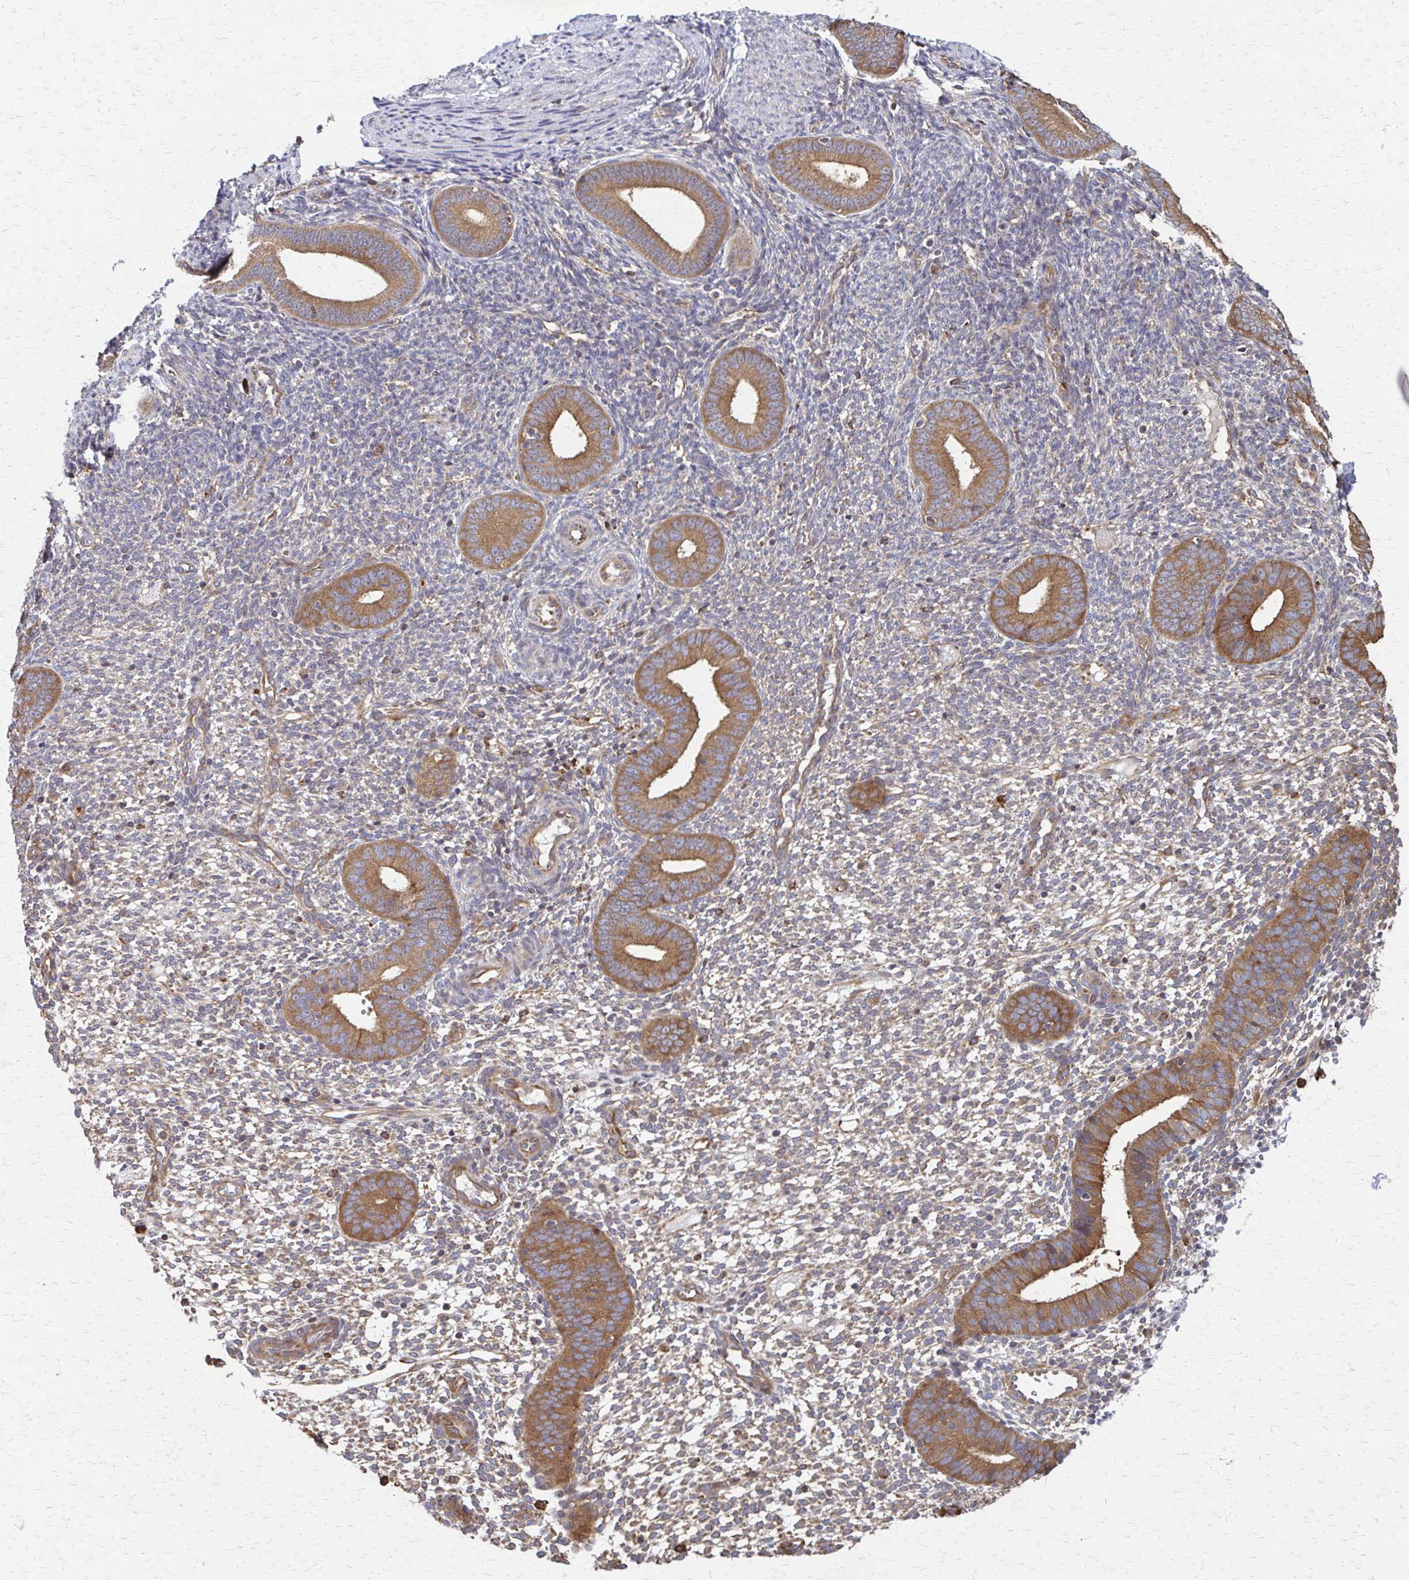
{"staining": {"intensity": "weak", "quantity": "25%-75%", "location": "cytoplasmic/membranous"}, "tissue": "endometrium", "cell_type": "Cells in endometrial stroma", "image_type": "normal", "snomed": [{"axis": "morphology", "description": "Normal tissue, NOS"}, {"axis": "topography", "description": "Endometrium"}], "caption": "Protein expression analysis of unremarkable human endometrium reveals weak cytoplasmic/membranous staining in approximately 25%-75% of cells in endometrial stroma.", "gene": "EEF2", "patient": {"sex": "female", "age": 40}}